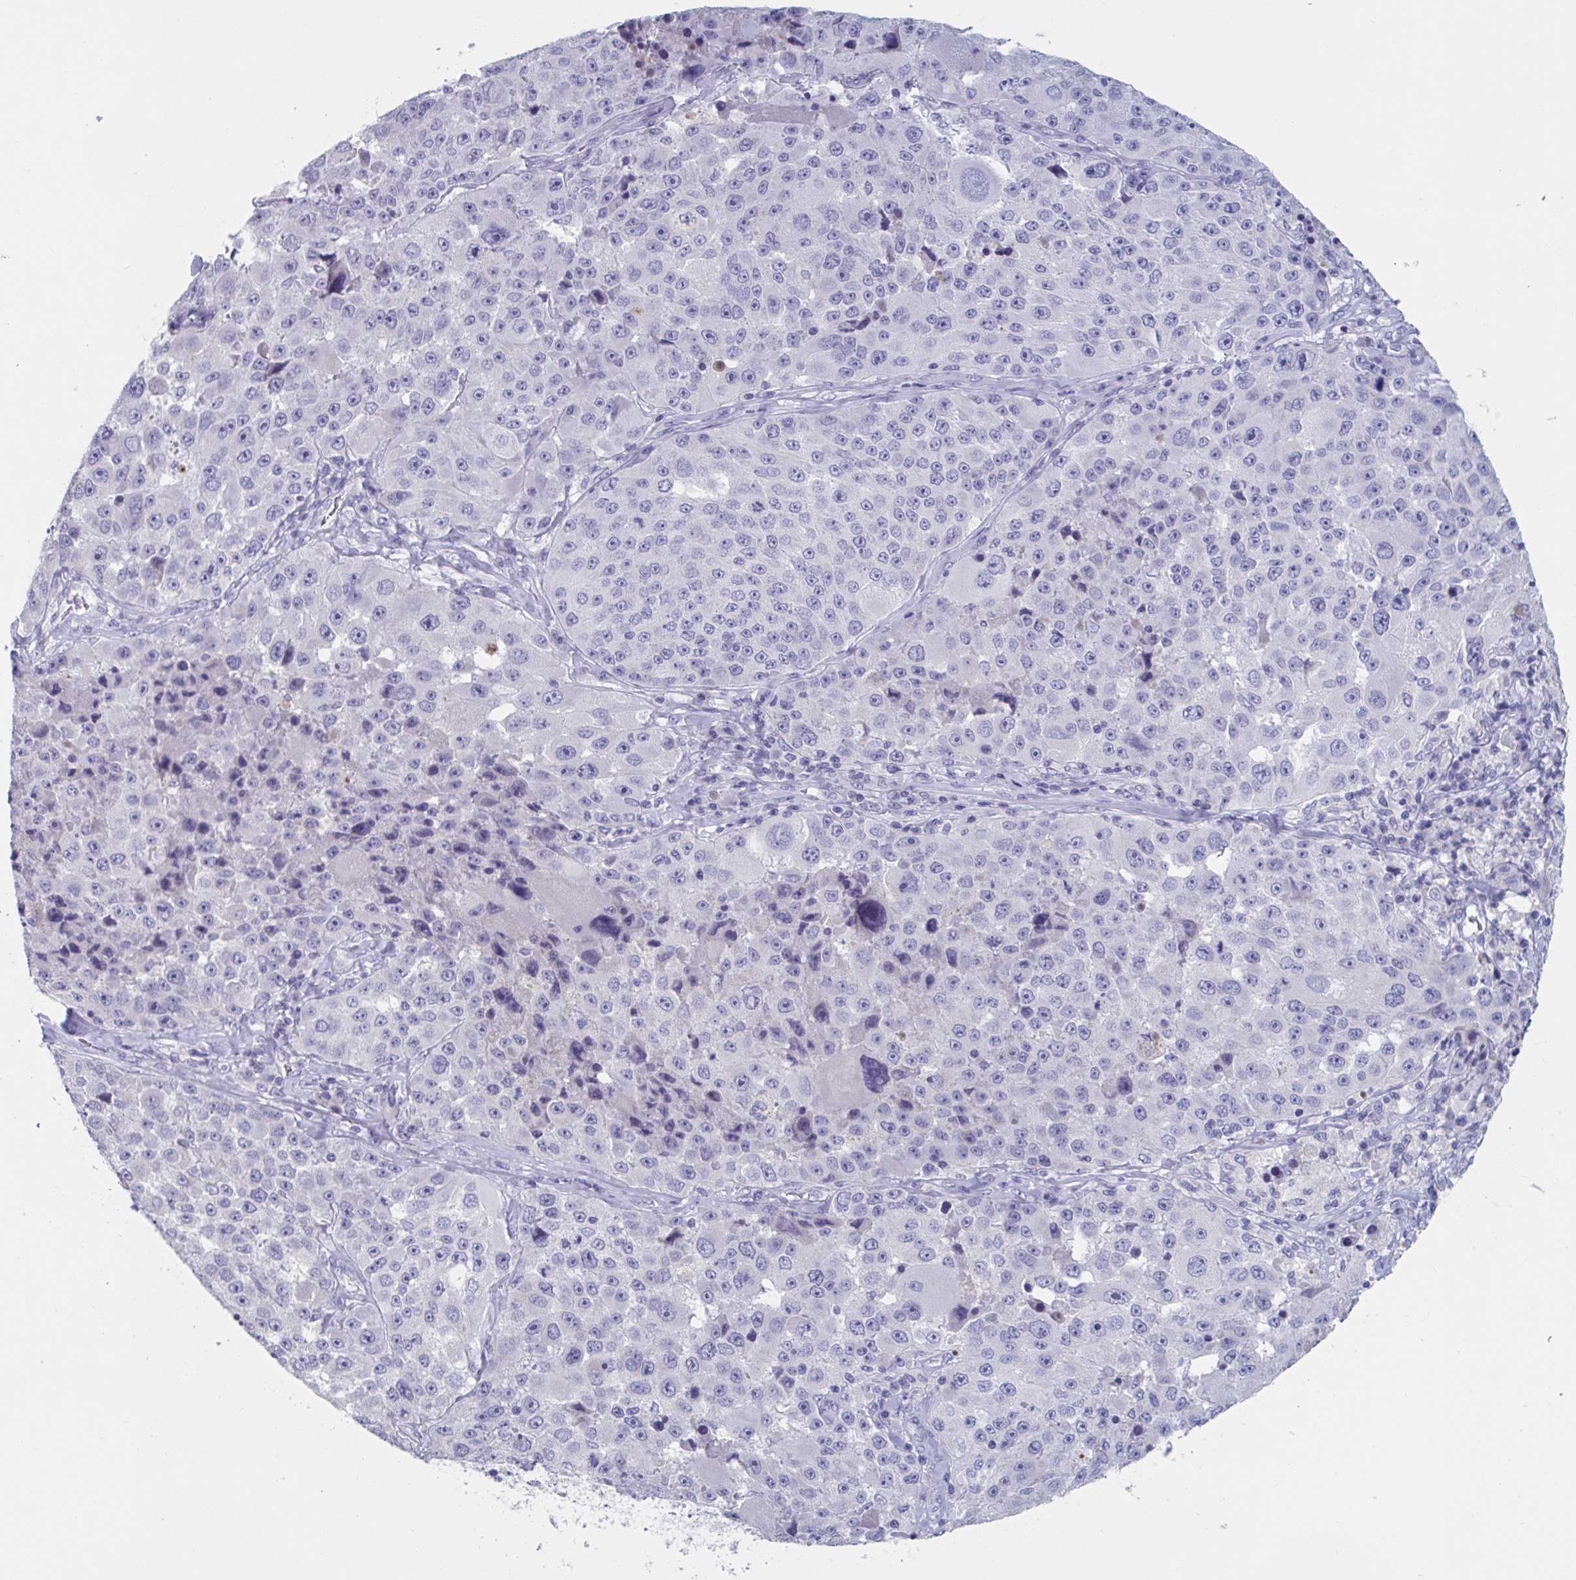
{"staining": {"intensity": "negative", "quantity": "none", "location": "none"}, "tissue": "melanoma", "cell_type": "Tumor cells", "image_type": "cancer", "snomed": [{"axis": "morphology", "description": "Malignant melanoma, Metastatic site"}, {"axis": "topography", "description": "Lymph node"}], "caption": "High power microscopy image of an immunohistochemistry image of malignant melanoma (metastatic site), revealing no significant staining in tumor cells. (DAB immunohistochemistry (IHC), high magnification).", "gene": "NDUFC2", "patient": {"sex": "male", "age": 62}}